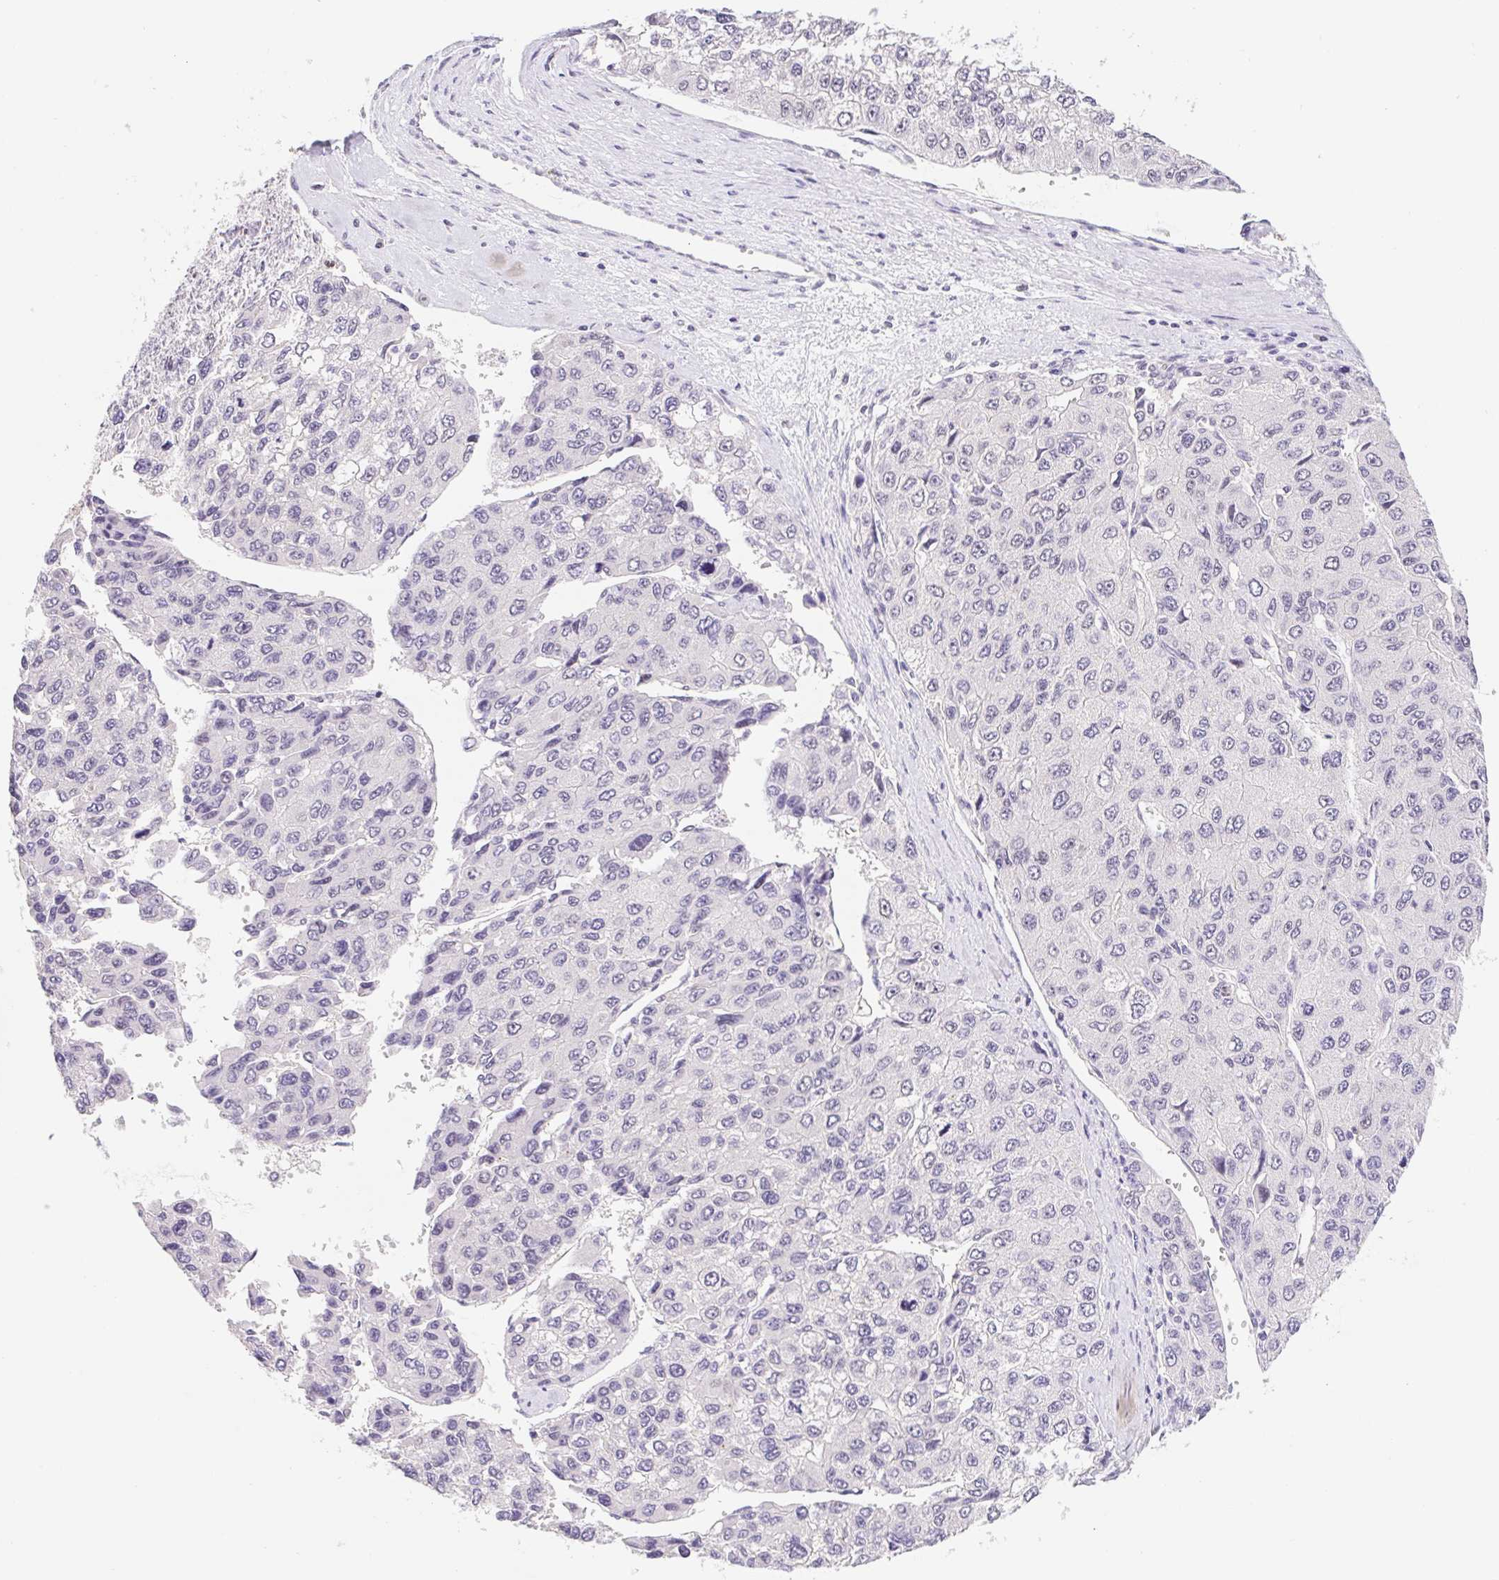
{"staining": {"intensity": "negative", "quantity": "none", "location": "none"}, "tissue": "liver cancer", "cell_type": "Tumor cells", "image_type": "cancer", "snomed": [{"axis": "morphology", "description": "Carcinoma, Hepatocellular, NOS"}, {"axis": "topography", "description": "Liver"}], "caption": "There is no significant expression in tumor cells of liver hepatocellular carcinoma. (Brightfield microscopy of DAB immunohistochemistry at high magnification).", "gene": "L3MBTL4", "patient": {"sex": "female", "age": 66}}